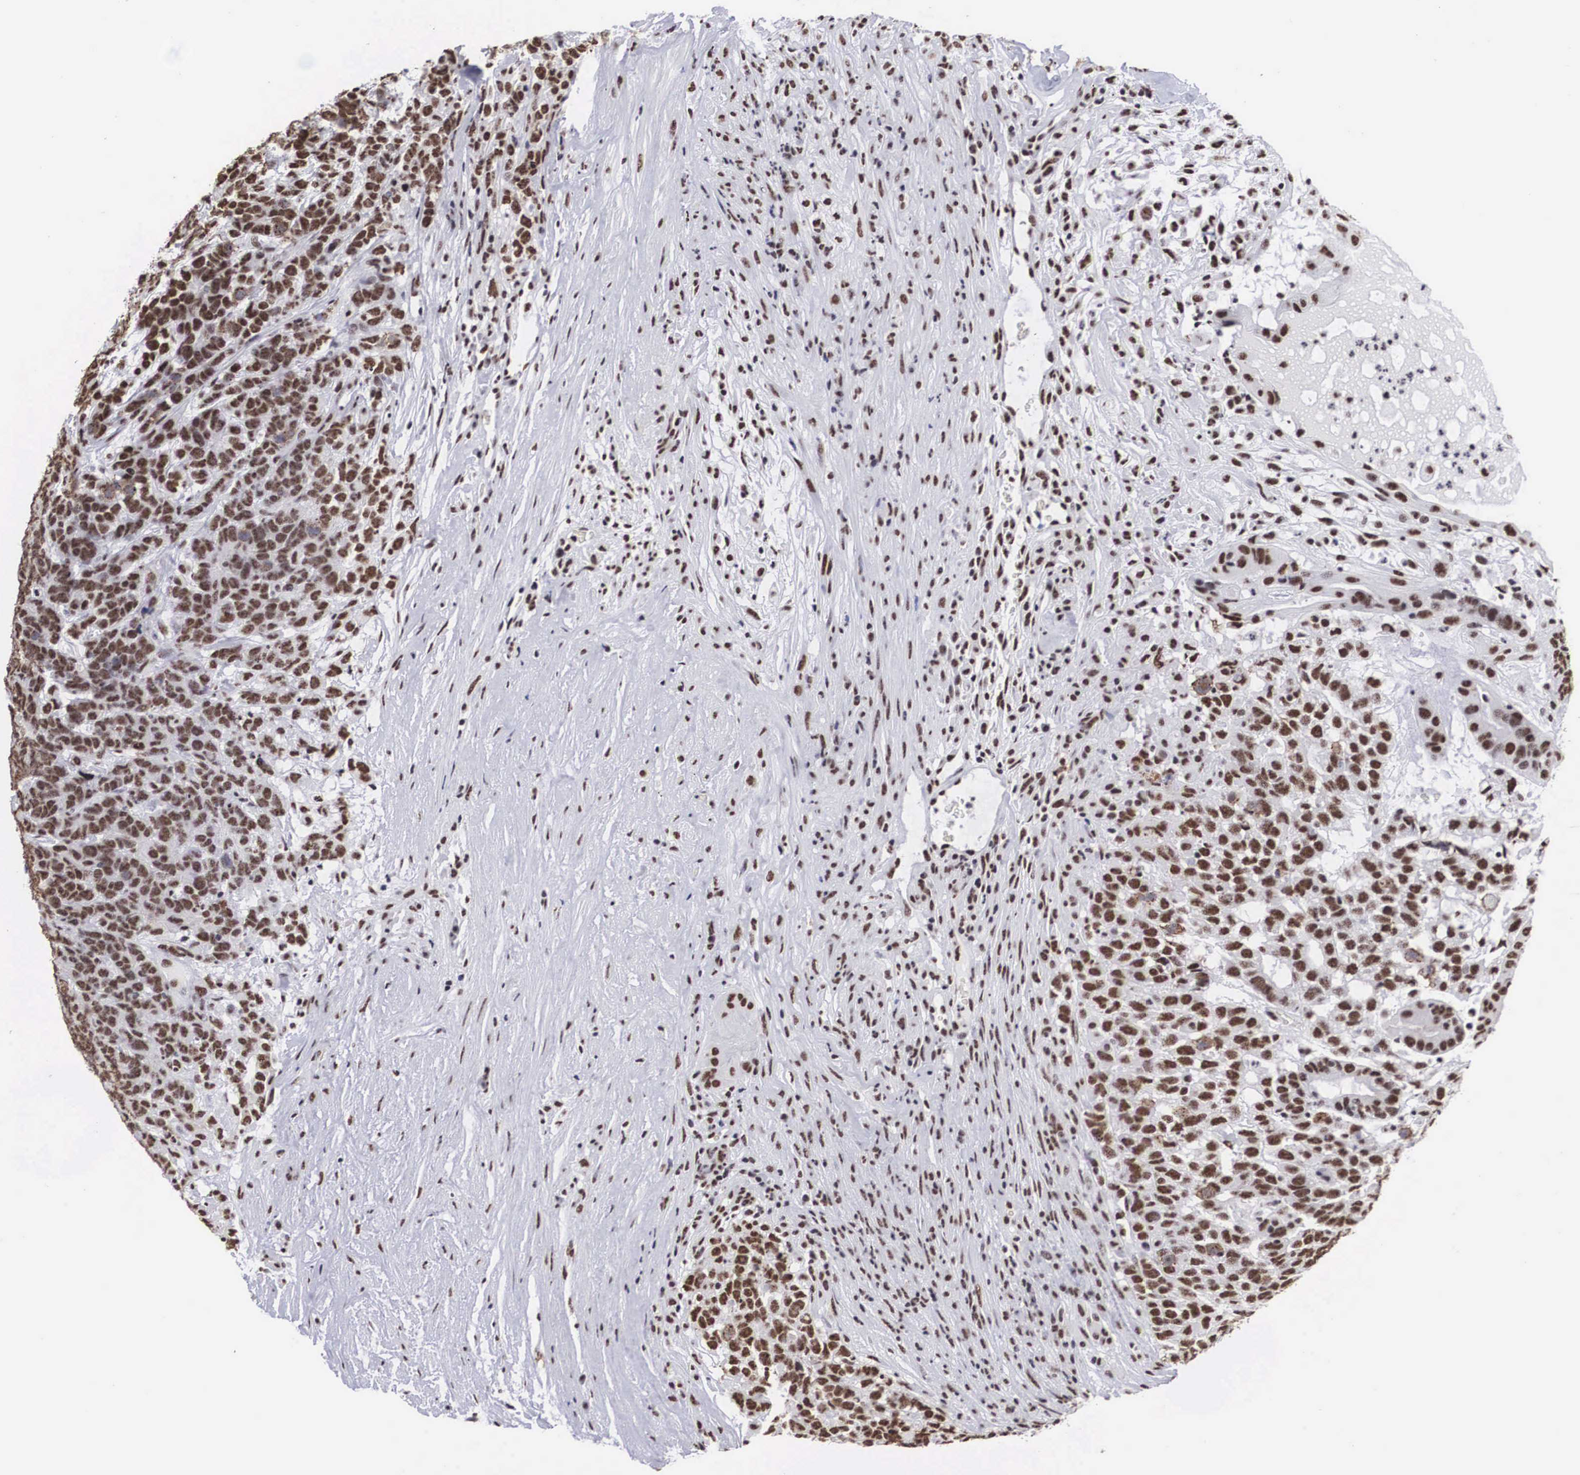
{"staining": {"intensity": "strong", "quantity": ">75%", "location": "nuclear"}, "tissue": "testis cancer", "cell_type": "Tumor cells", "image_type": "cancer", "snomed": [{"axis": "morphology", "description": "Carcinoma, Embryonal, NOS"}, {"axis": "topography", "description": "Testis"}], "caption": "The immunohistochemical stain shows strong nuclear expression in tumor cells of testis embryonal carcinoma tissue. (brown staining indicates protein expression, while blue staining denotes nuclei).", "gene": "ACIN1", "patient": {"sex": "male", "age": 26}}